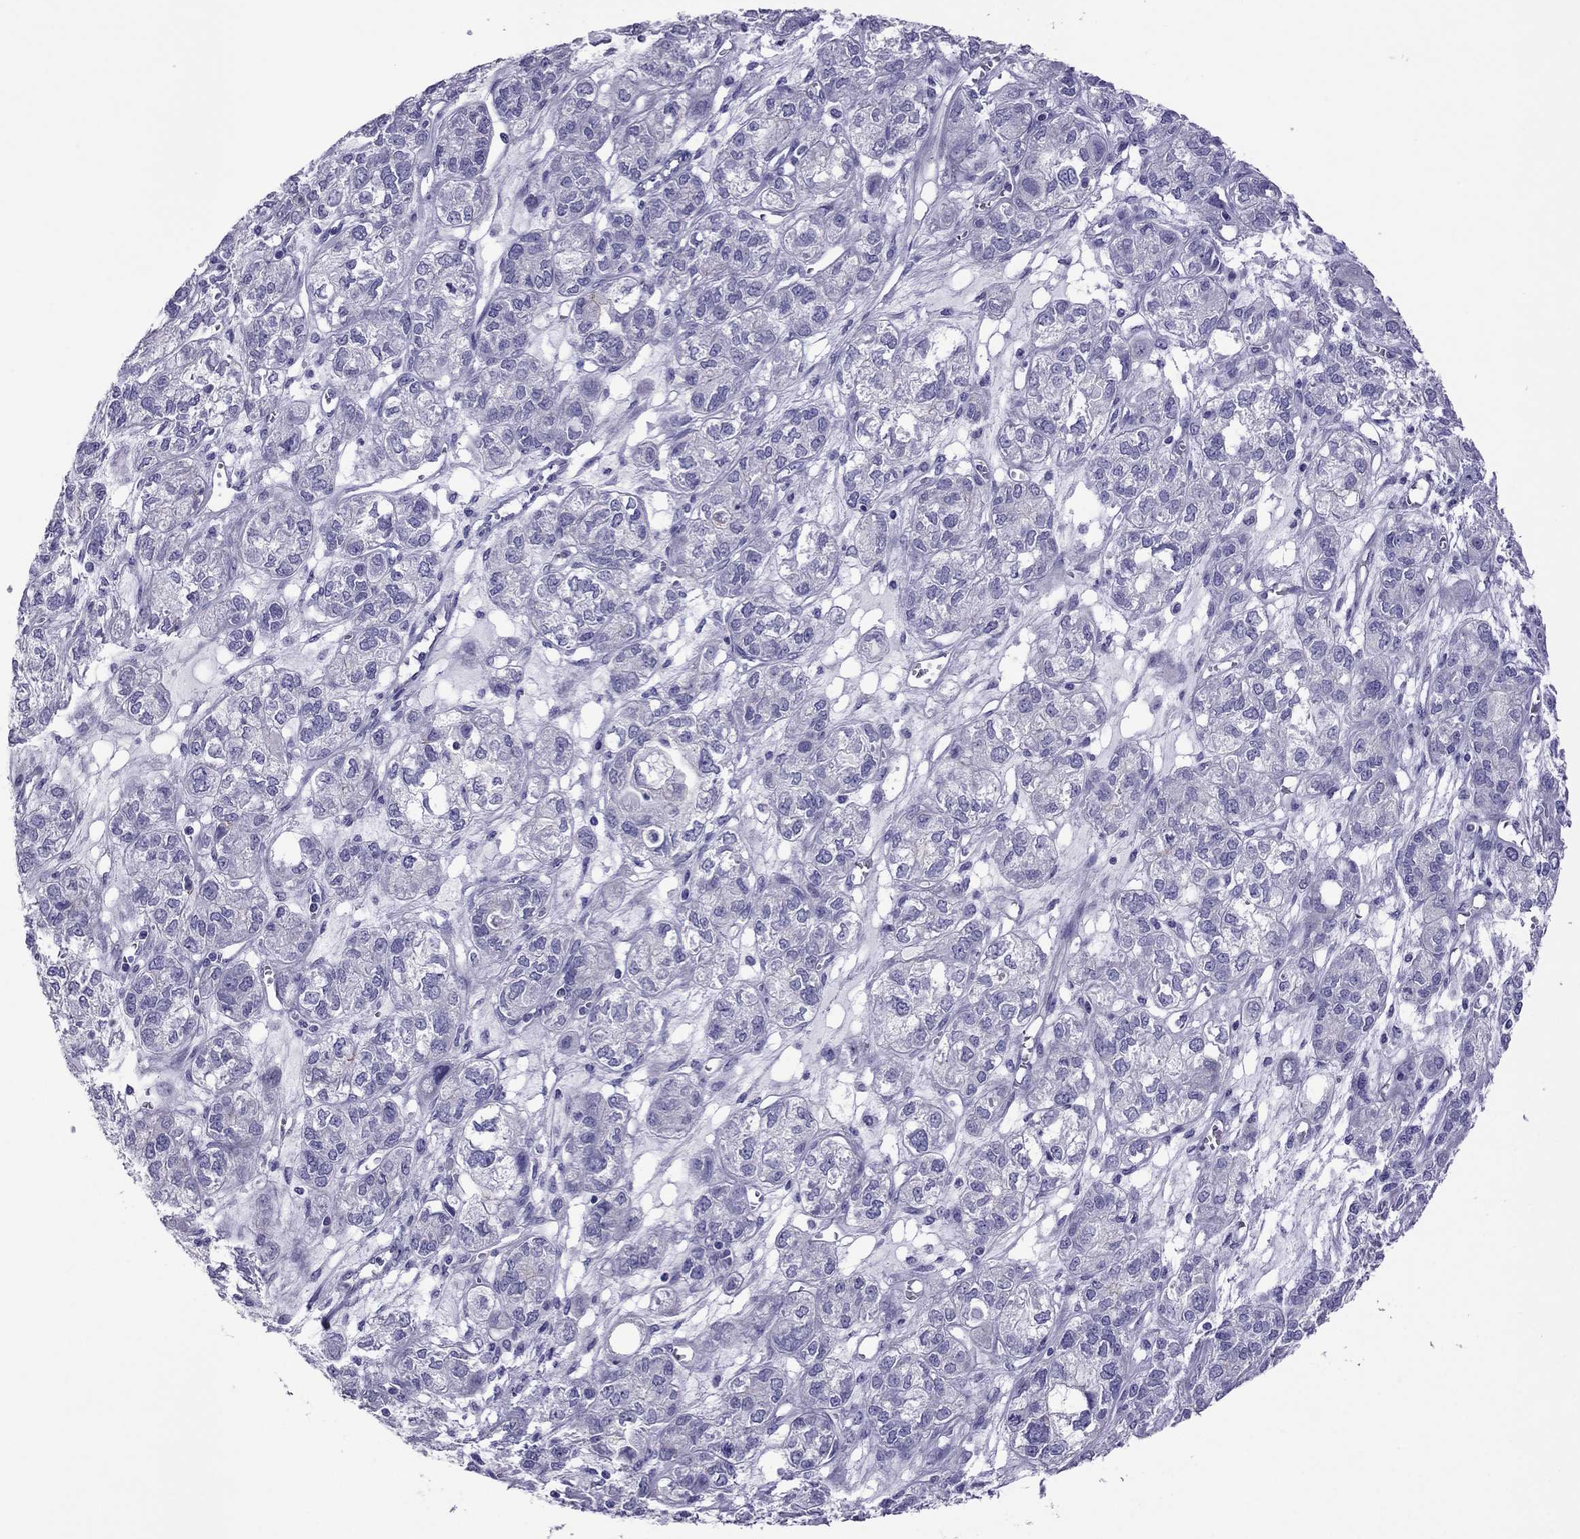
{"staining": {"intensity": "negative", "quantity": "none", "location": "none"}, "tissue": "ovarian cancer", "cell_type": "Tumor cells", "image_type": "cancer", "snomed": [{"axis": "morphology", "description": "Carcinoma, endometroid"}, {"axis": "topography", "description": "Ovary"}], "caption": "The image demonstrates no staining of tumor cells in ovarian cancer (endometroid carcinoma).", "gene": "MYL11", "patient": {"sex": "female", "age": 64}}